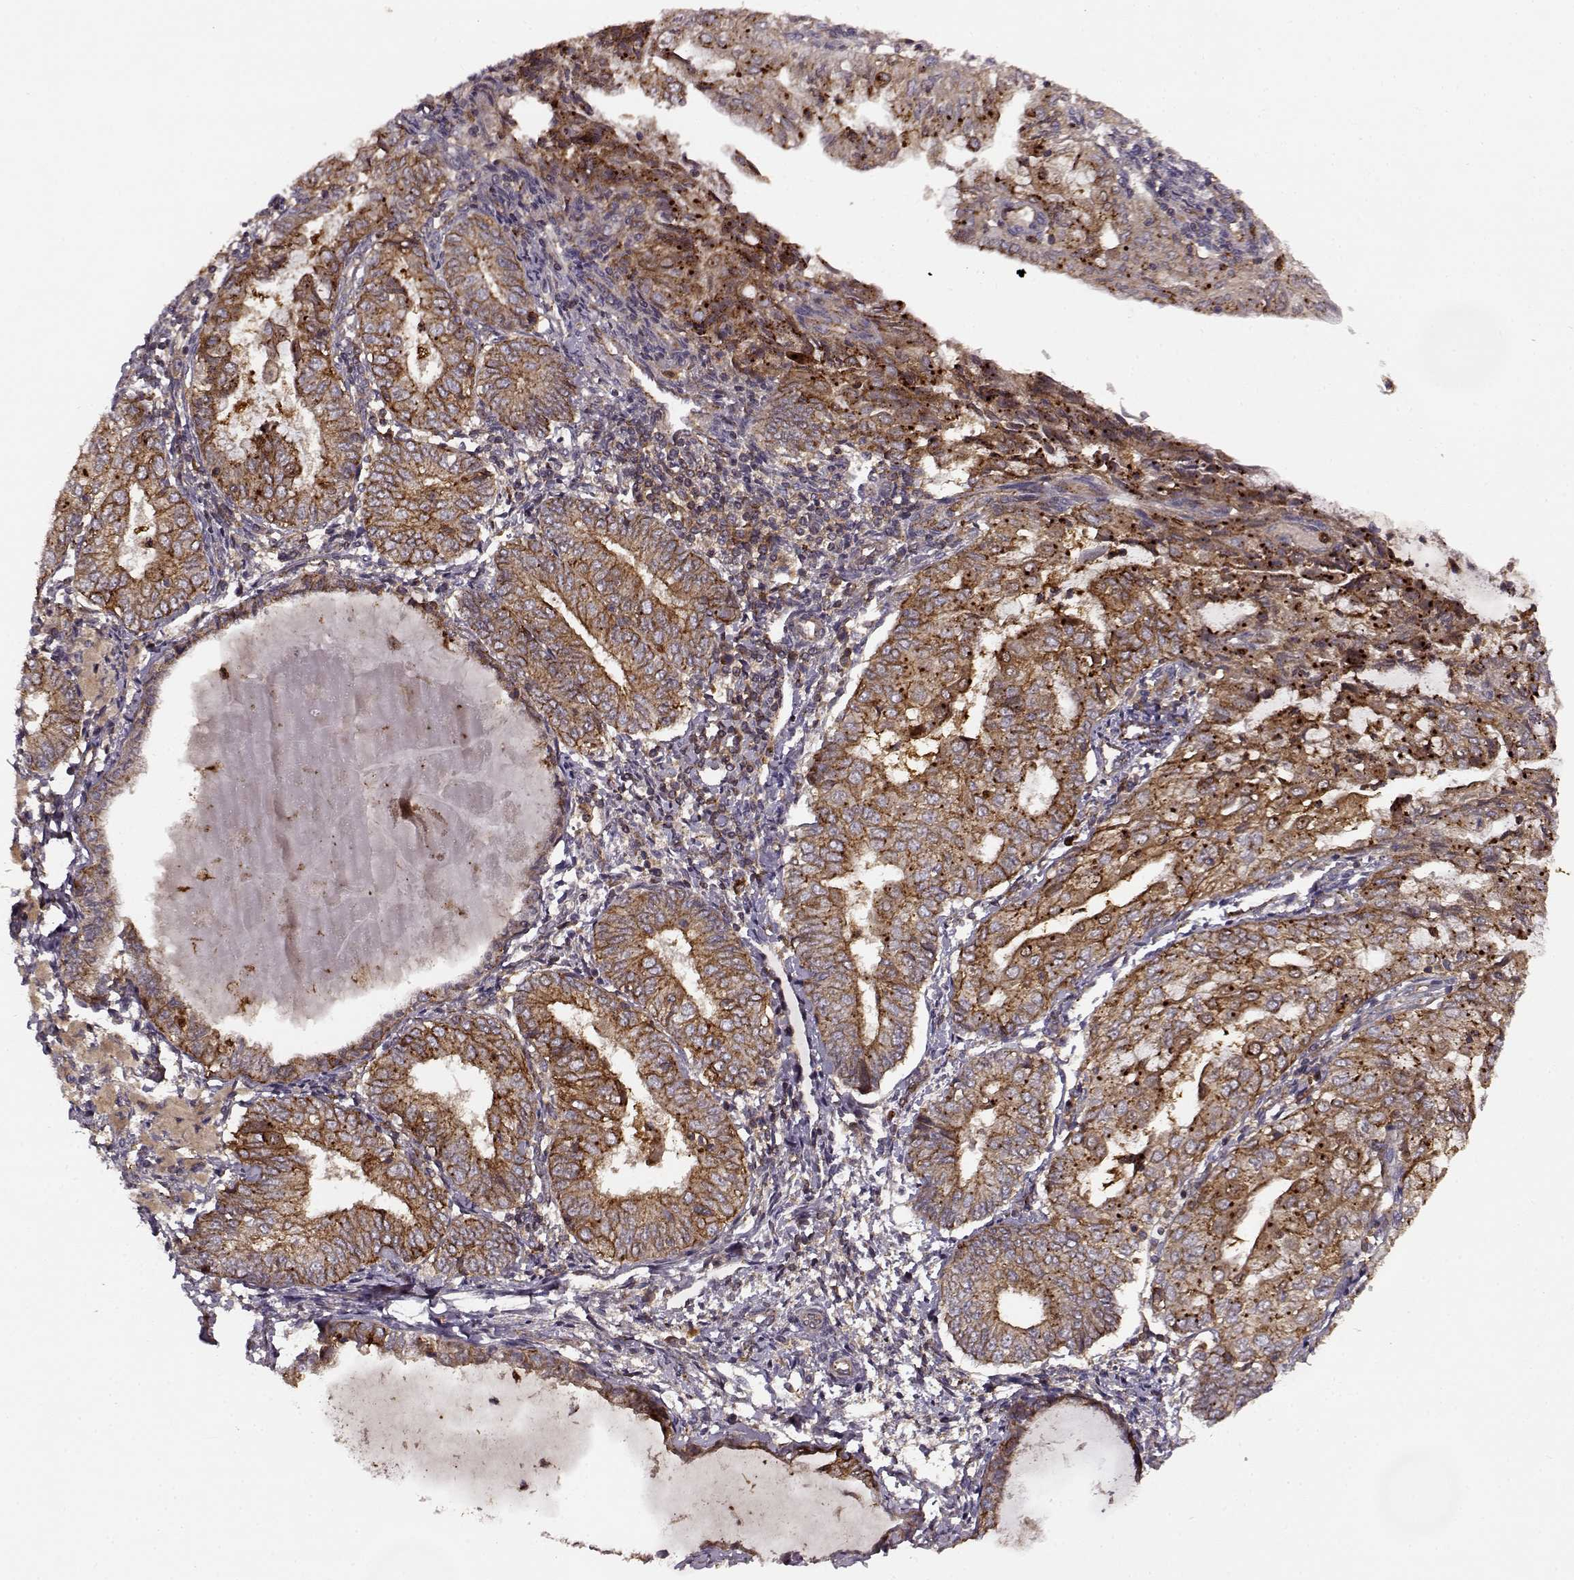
{"staining": {"intensity": "strong", "quantity": ">75%", "location": "cytoplasmic/membranous"}, "tissue": "endometrial cancer", "cell_type": "Tumor cells", "image_type": "cancer", "snomed": [{"axis": "morphology", "description": "Adenocarcinoma, NOS"}, {"axis": "topography", "description": "Endometrium"}], "caption": "Immunohistochemistry (IHC) staining of adenocarcinoma (endometrial), which displays high levels of strong cytoplasmic/membranous positivity in approximately >75% of tumor cells indicating strong cytoplasmic/membranous protein staining. The staining was performed using DAB (3,3'-diaminobenzidine) (brown) for protein detection and nuclei were counterstained in hematoxylin (blue).", "gene": "IFRD2", "patient": {"sex": "female", "age": 68}}